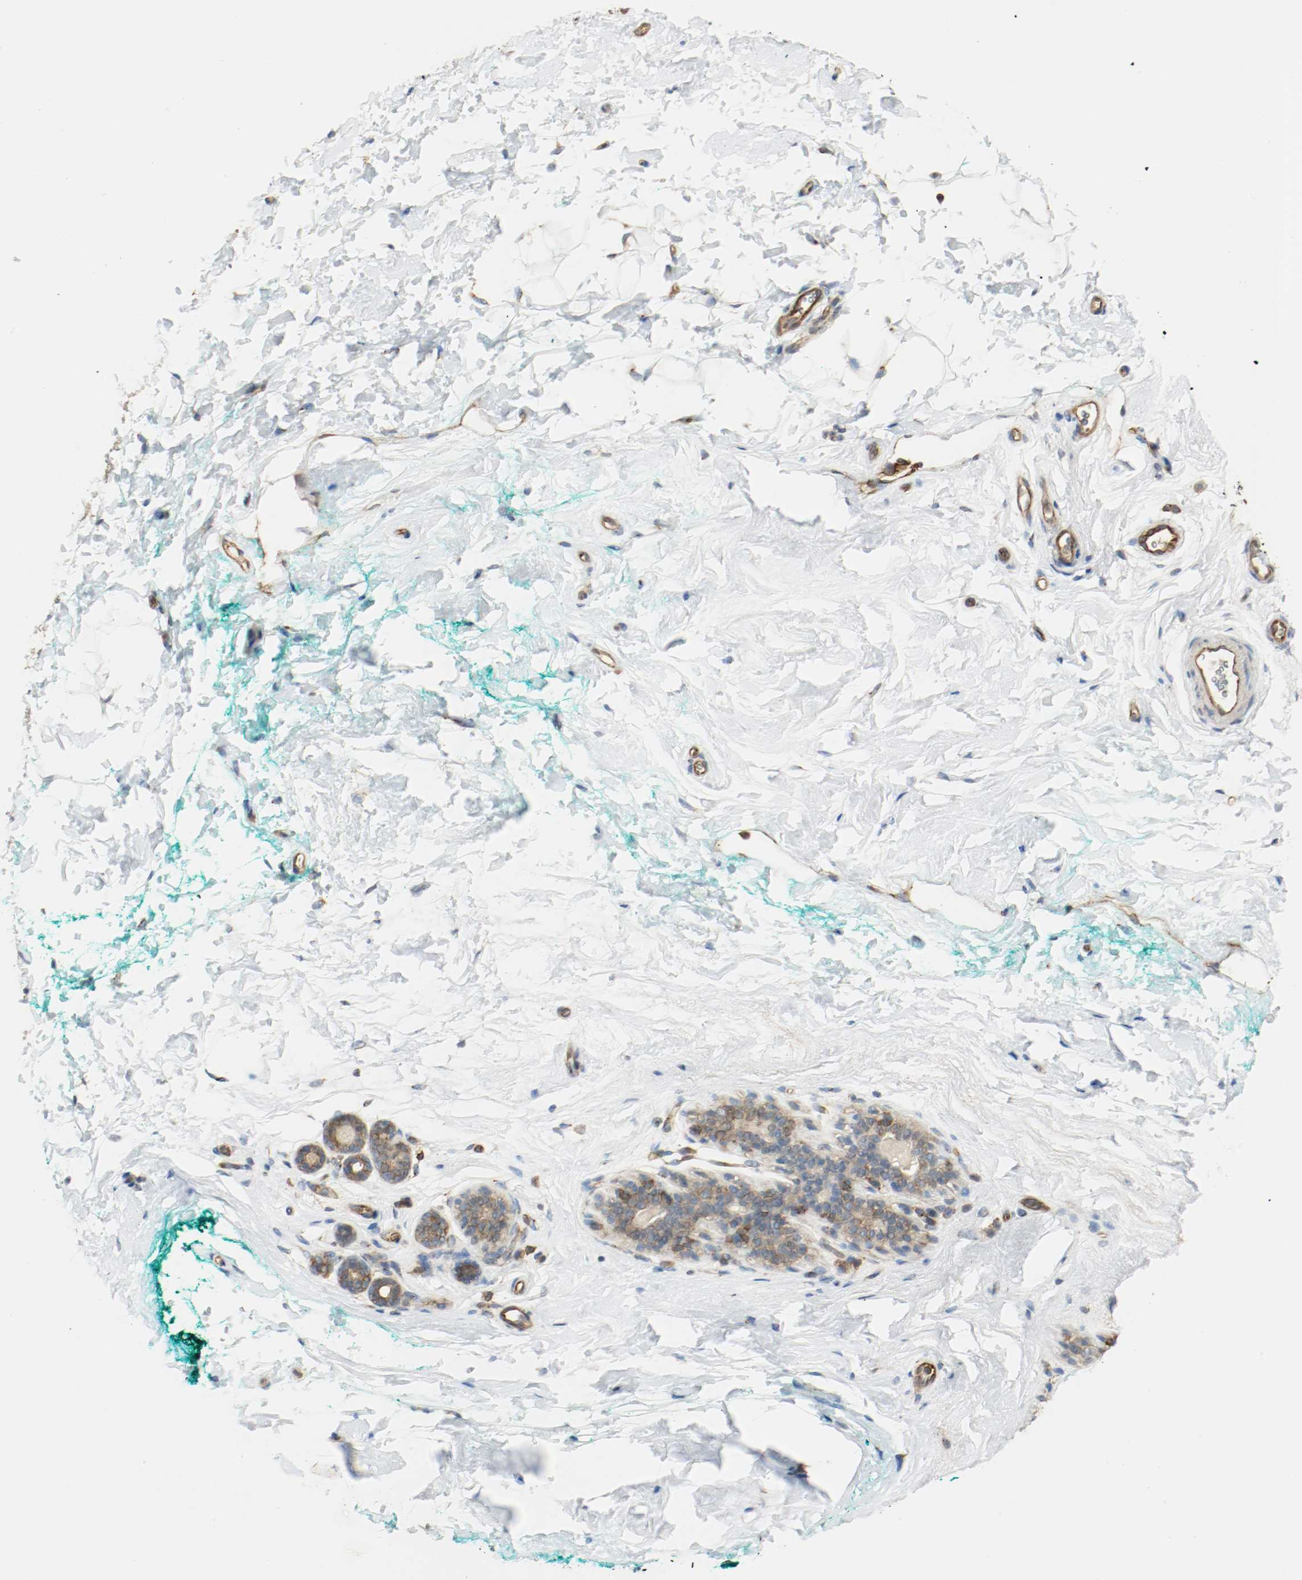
{"staining": {"intensity": "negative", "quantity": "none", "location": "none"}, "tissue": "breast", "cell_type": "Adipocytes", "image_type": "normal", "snomed": [{"axis": "morphology", "description": "Normal tissue, NOS"}, {"axis": "topography", "description": "Breast"}], "caption": "Adipocytes show no significant expression in benign breast. Brightfield microscopy of immunohistochemistry stained with DAB (brown) and hematoxylin (blue), captured at high magnification.", "gene": "PLCG1", "patient": {"sex": "female", "age": 52}}